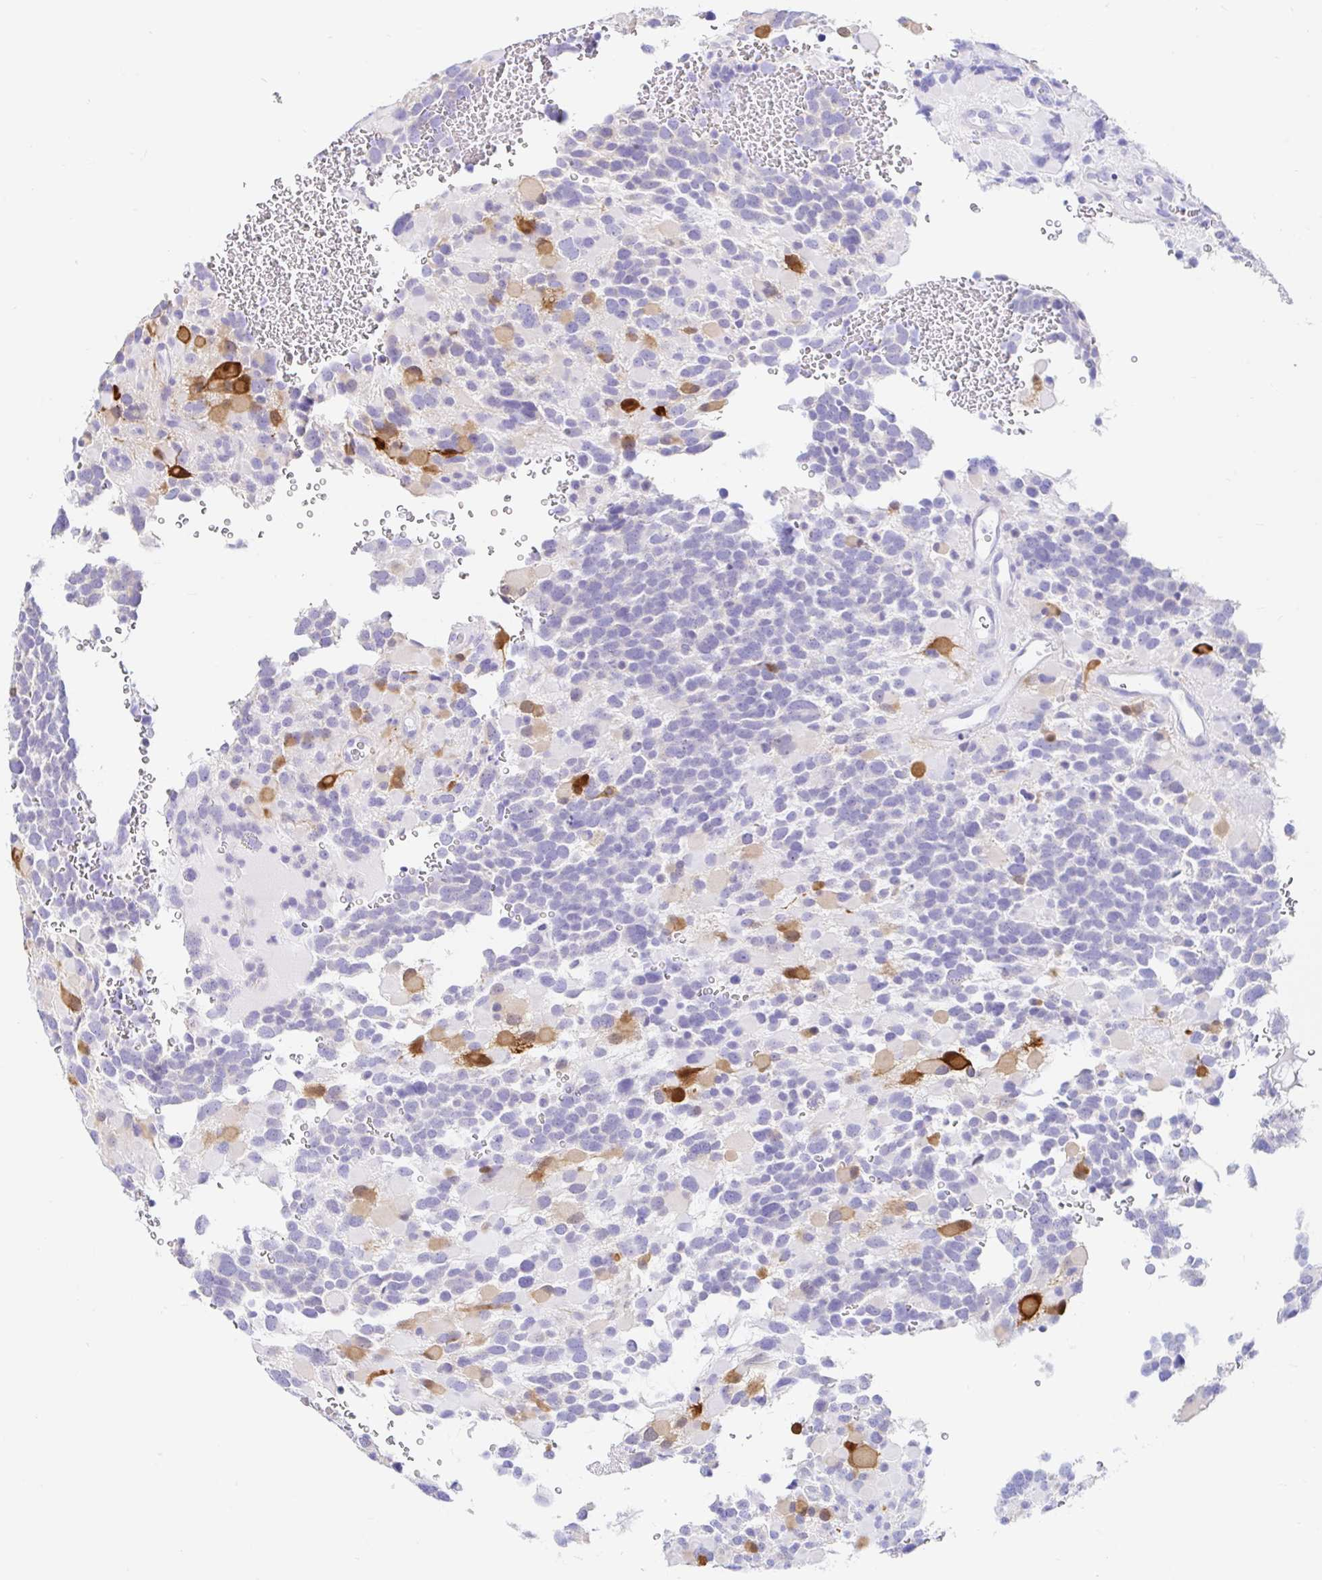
{"staining": {"intensity": "negative", "quantity": "none", "location": "none"}, "tissue": "glioma", "cell_type": "Tumor cells", "image_type": "cancer", "snomed": [{"axis": "morphology", "description": "Glioma, malignant, High grade"}, {"axis": "topography", "description": "Brain"}], "caption": "DAB (3,3'-diaminobenzidine) immunohistochemical staining of glioma reveals no significant expression in tumor cells. (Brightfield microscopy of DAB (3,3'-diaminobenzidine) immunohistochemistry at high magnification).", "gene": "PPP1R1B", "patient": {"sex": "female", "age": 40}}